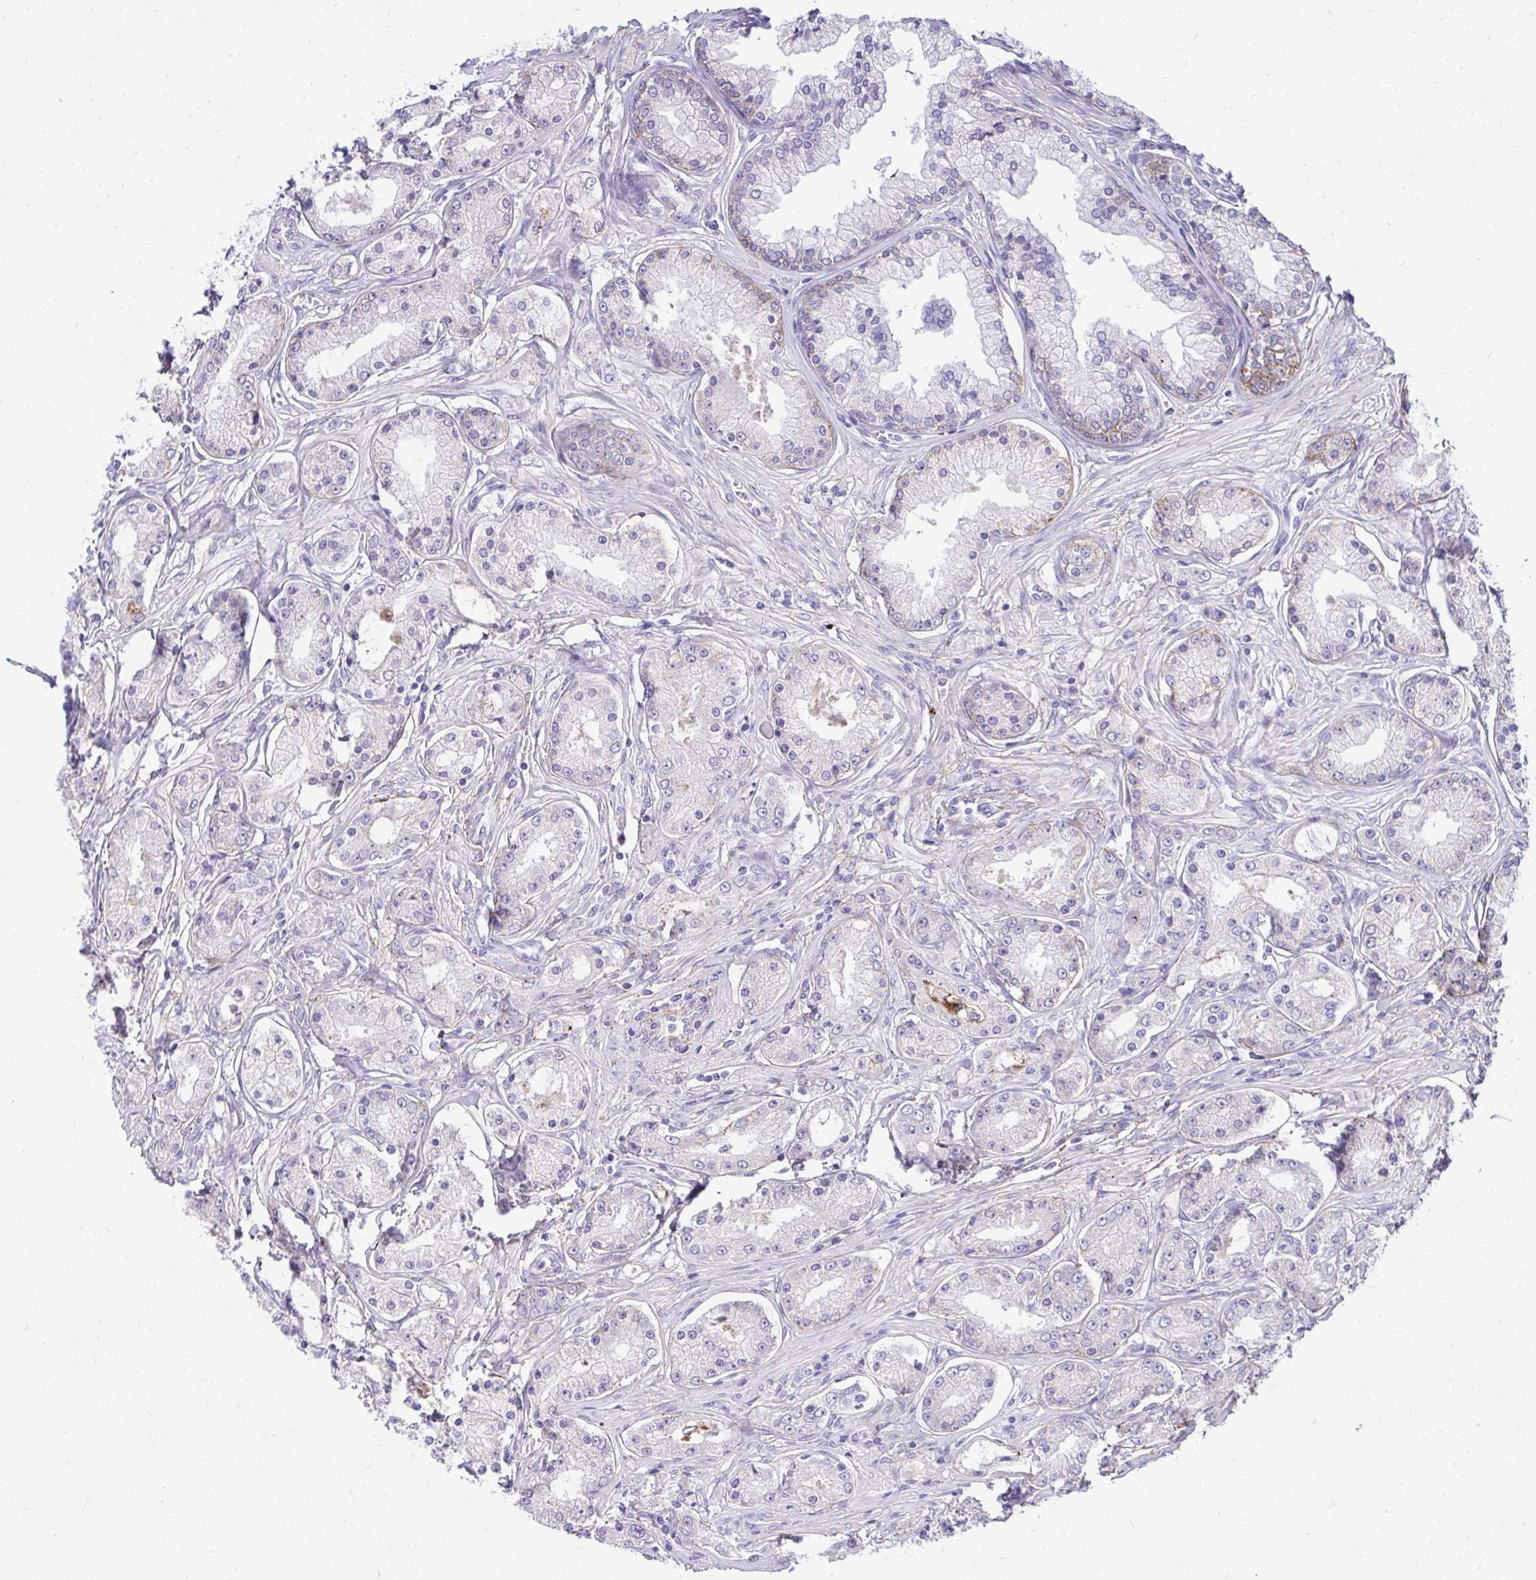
{"staining": {"intensity": "negative", "quantity": "none", "location": "none"}, "tissue": "prostate cancer", "cell_type": "Tumor cells", "image_type": "cancer", "snomed": [{"axis": "morphology", "description": "Adenocarcinoma, High grade"}, {"axis": "topography", "description": "Prostate"}], "caption": "Photomicrograph shows no protein staining in tumor cells of prostate cancer tissue.", "gene": "HRG", "patient": {"sex": "male", "age": 66}}